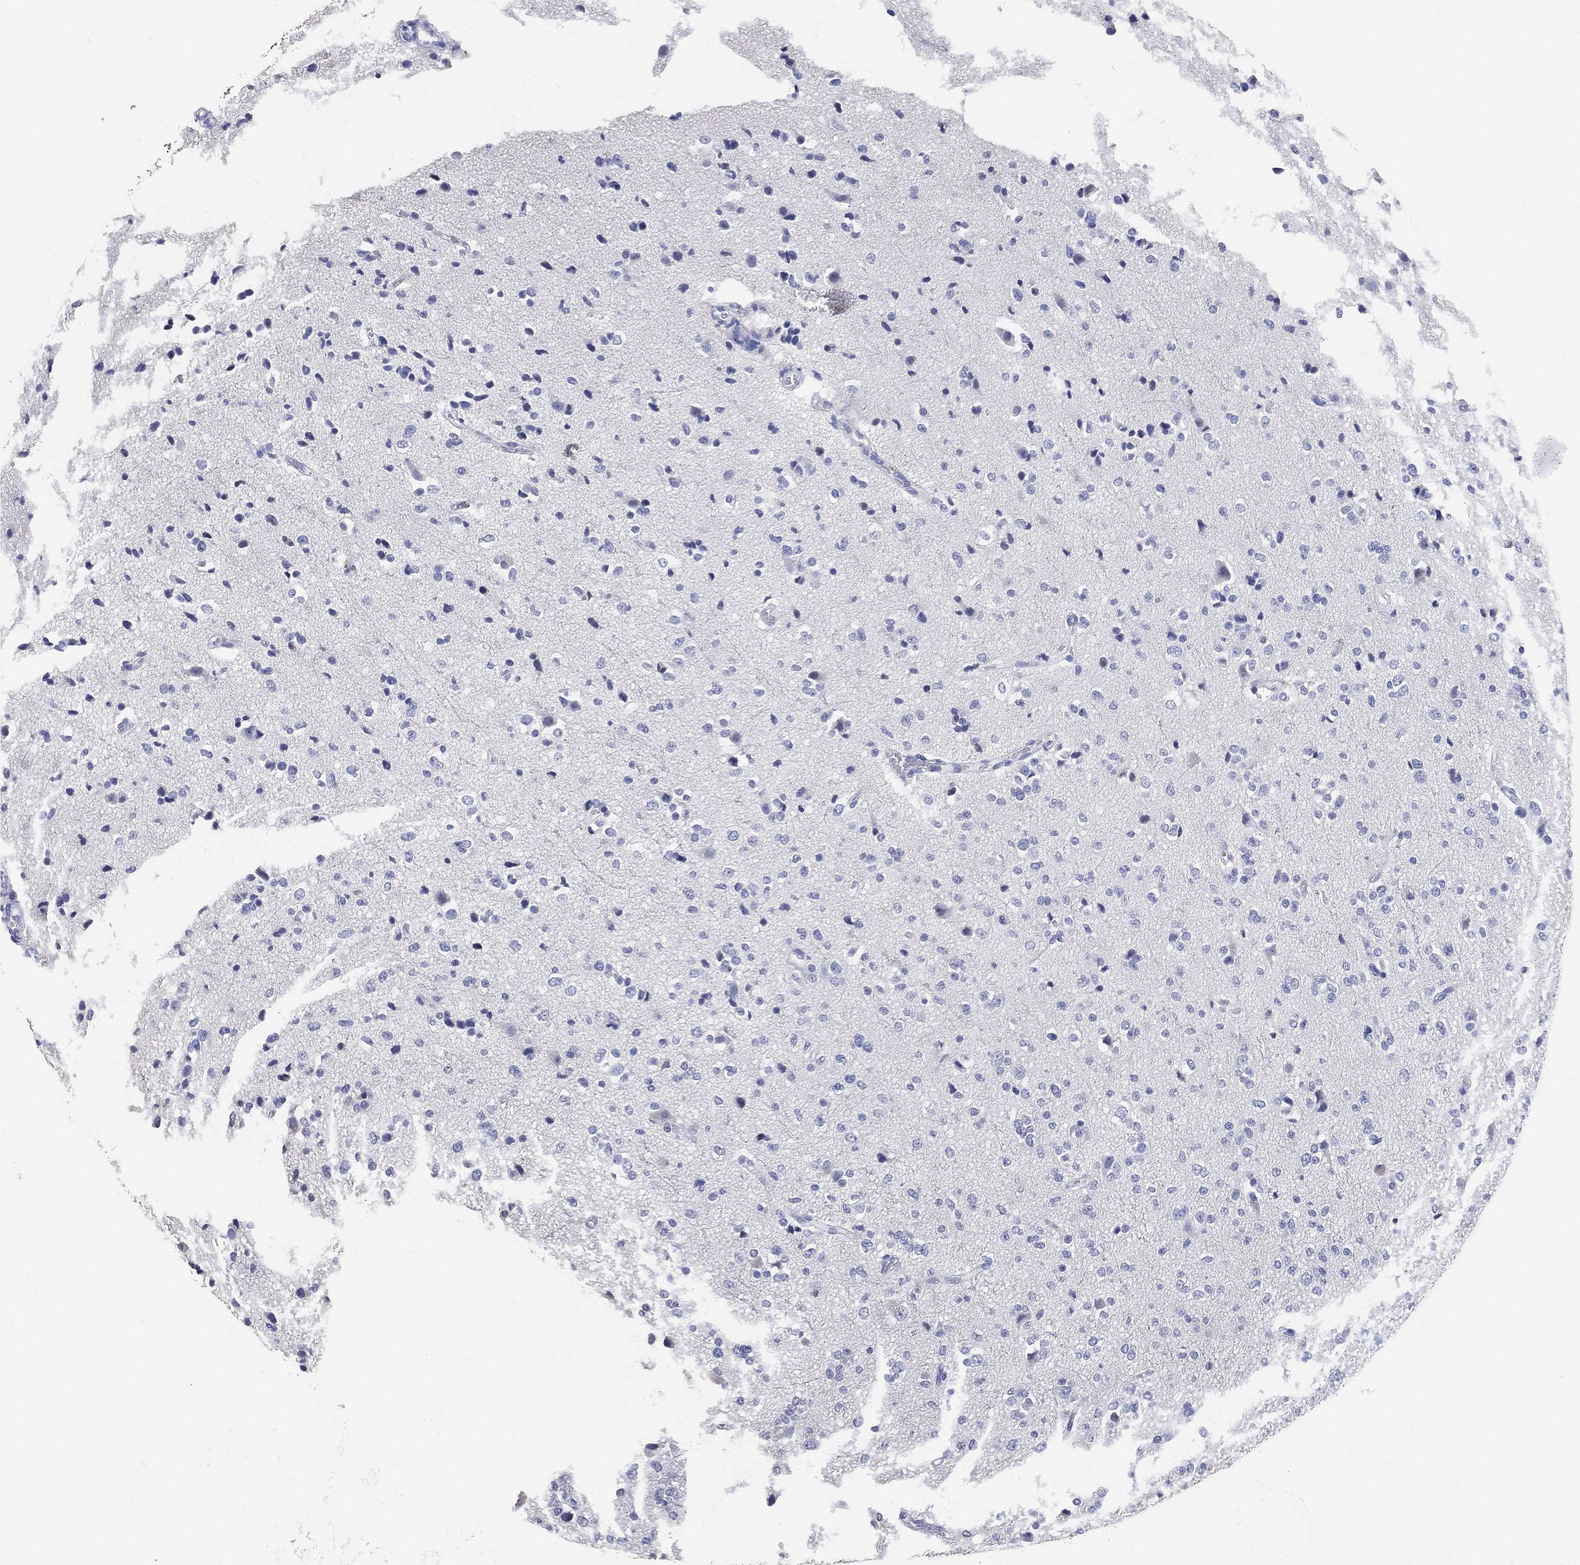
{"staining": {"intensity": "negative", "quantity": "none", "location": "none"}, "tissue": "glioma", "cell_type": "Tumor cells", "image_type": "cancer", "snomed": [{"axis": "morphology", "description": "Glioma, malignant, Low grade"}, {"axis": "topography", "description": "Brain"}], "caption": "Immunohistochemistry image of neoplastic tissue: human malignant low-grade glioma stained with DAB (3,3'-diaminobenzidine) exhibits no significant protein expression in tumor cells. The staining is performed using DAB brown chromogen with nuclei counter-stained in using hematoxylin.", "gene": "IYD", "patient": {"sex": "male", "age": 41}}